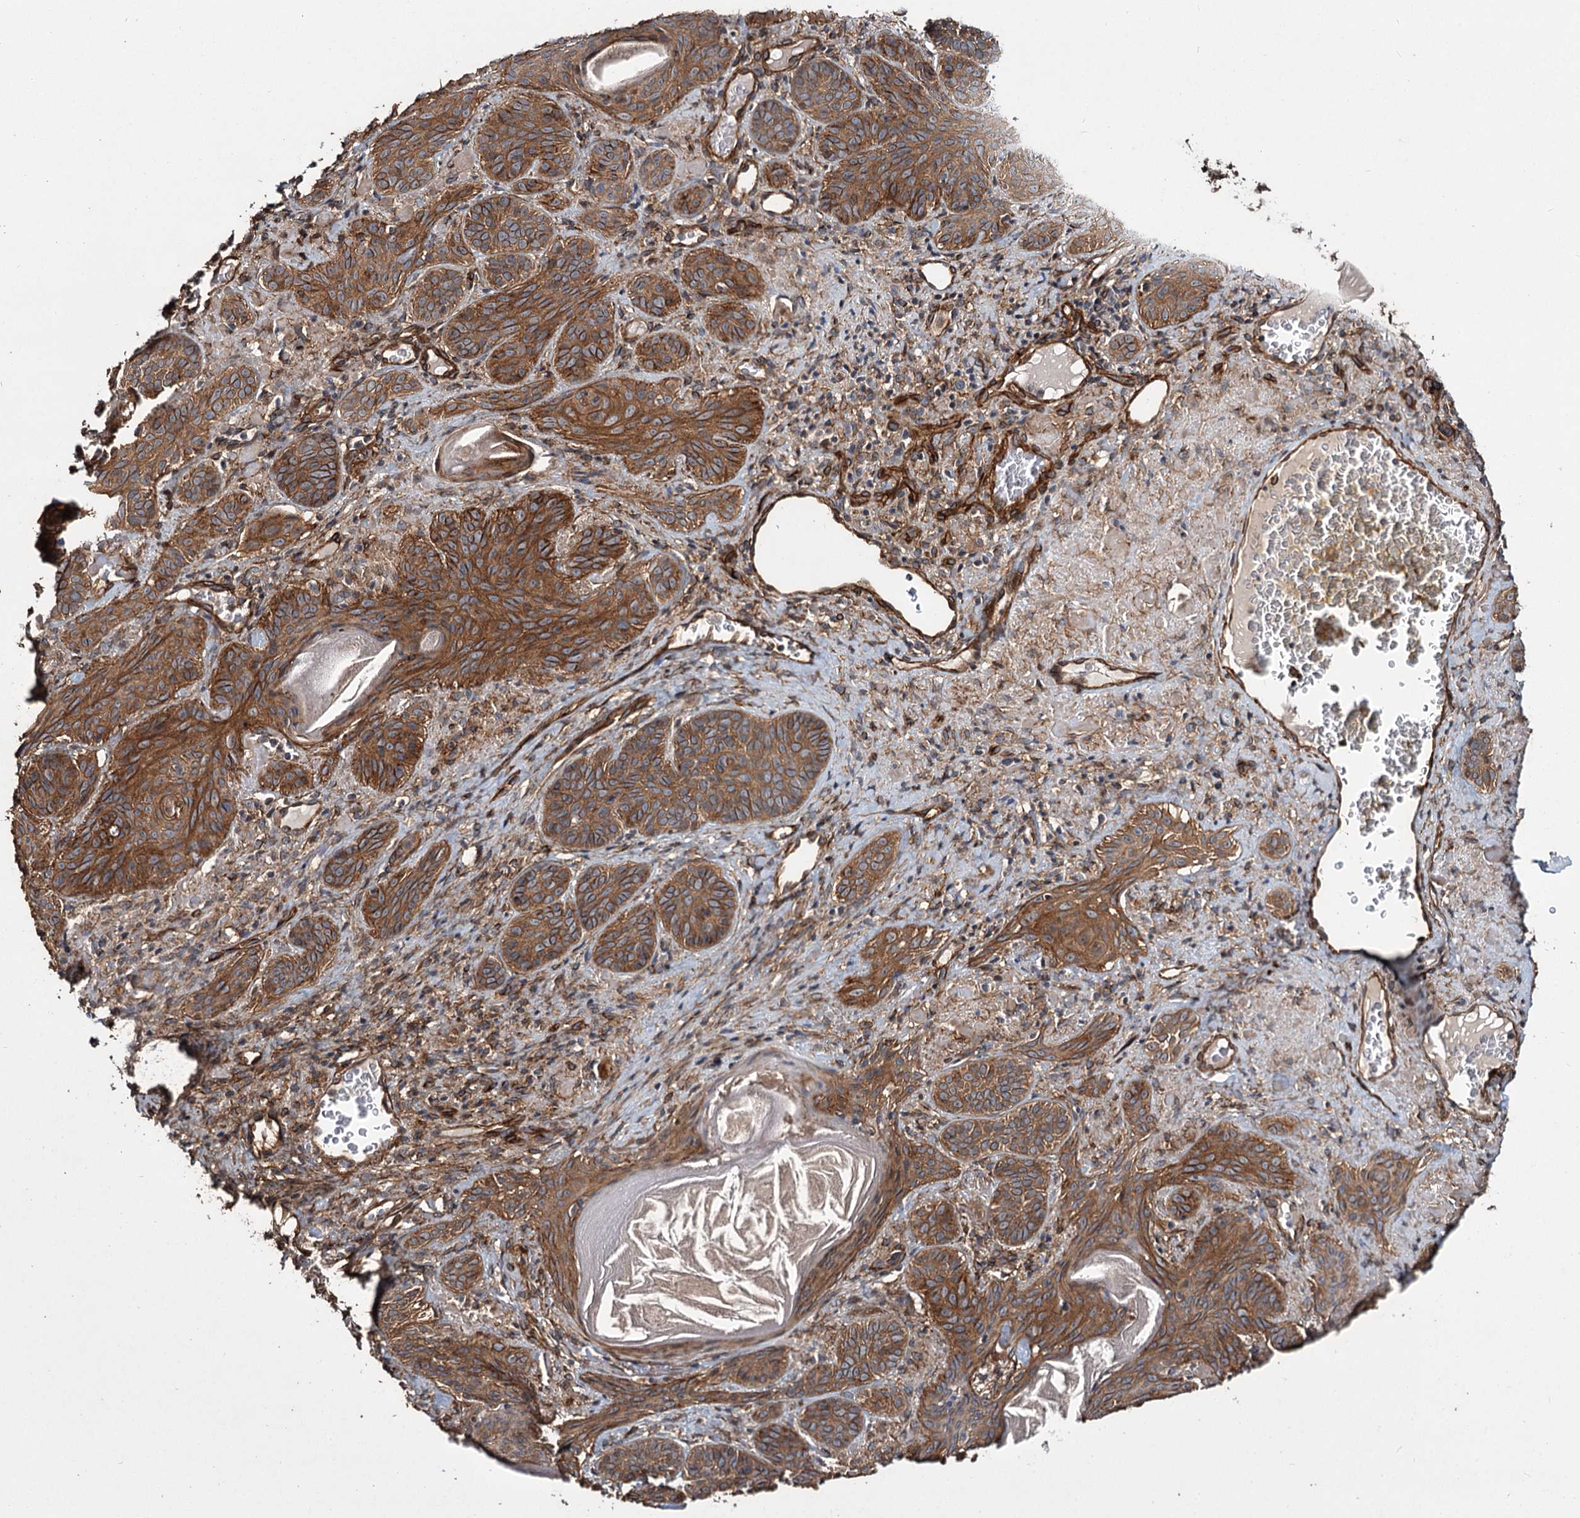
{"staining": {"intensity": "strong", "quantity": ">75%", "location": "cytoplasmic/membranous"}, "tissue": "skin cancer", "cell_type": "Tumor cells", "image_type": "cancer", "snomed": [{"axis": "morphology", "description": "Basal cell carcinoma"}, {"axis": "topography", "description": "Skin"}], "caption": "Immunohistochemistry (IHC) (DAB (3,3'-diaminobenzidine)) staining of human skin basal cell carcinoma shows strong cytoplasmic/membranous protein staining in approximately >75% of tumor cells.", "gene": "MYO1C", "patient": {"sex": "male", "age": 85}}